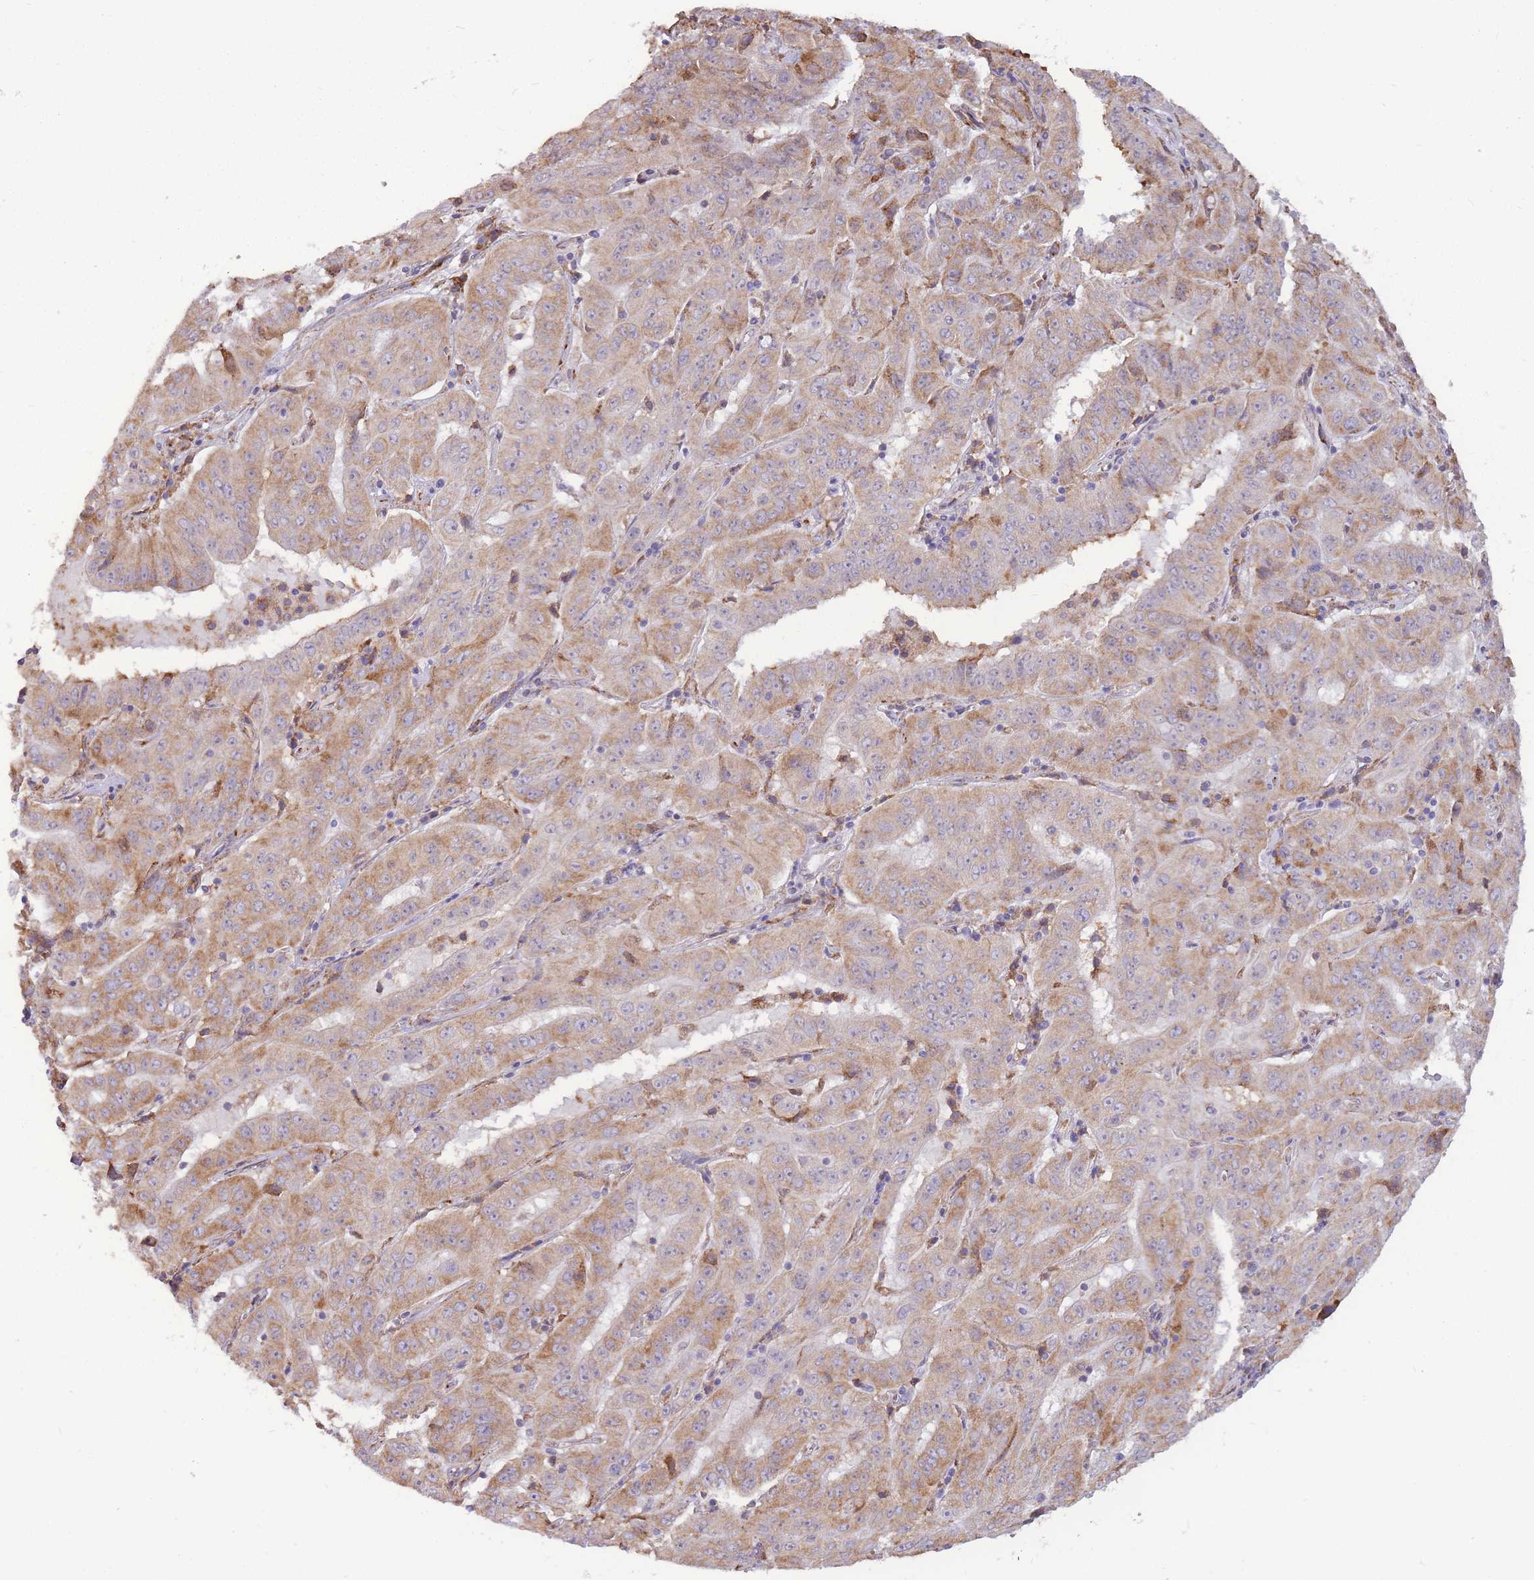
{"staining": {"intensity": "moderate", "quantity": ">75%", "location": "cytoplasmic/membranous"}, "tissue": "pancreatic cancer", "cell_type": "Tumor cells", "image_type": "cancer", "snomed": [{"axis": "morphology", "description": "Adenocarcinoma, NOS"}, {"axis": "topography", "description": "Pancreas"}], "caption": "Immunohistochemistry (IHC) of pancreatic cancer (adenocarcinoma) reveals medium levels of moderate cytoplasmic/membranous staining in approximately >75% of tumor cells.", "gene": "TRAPPC5", "patient": {"sex": "male", "age": 63}}